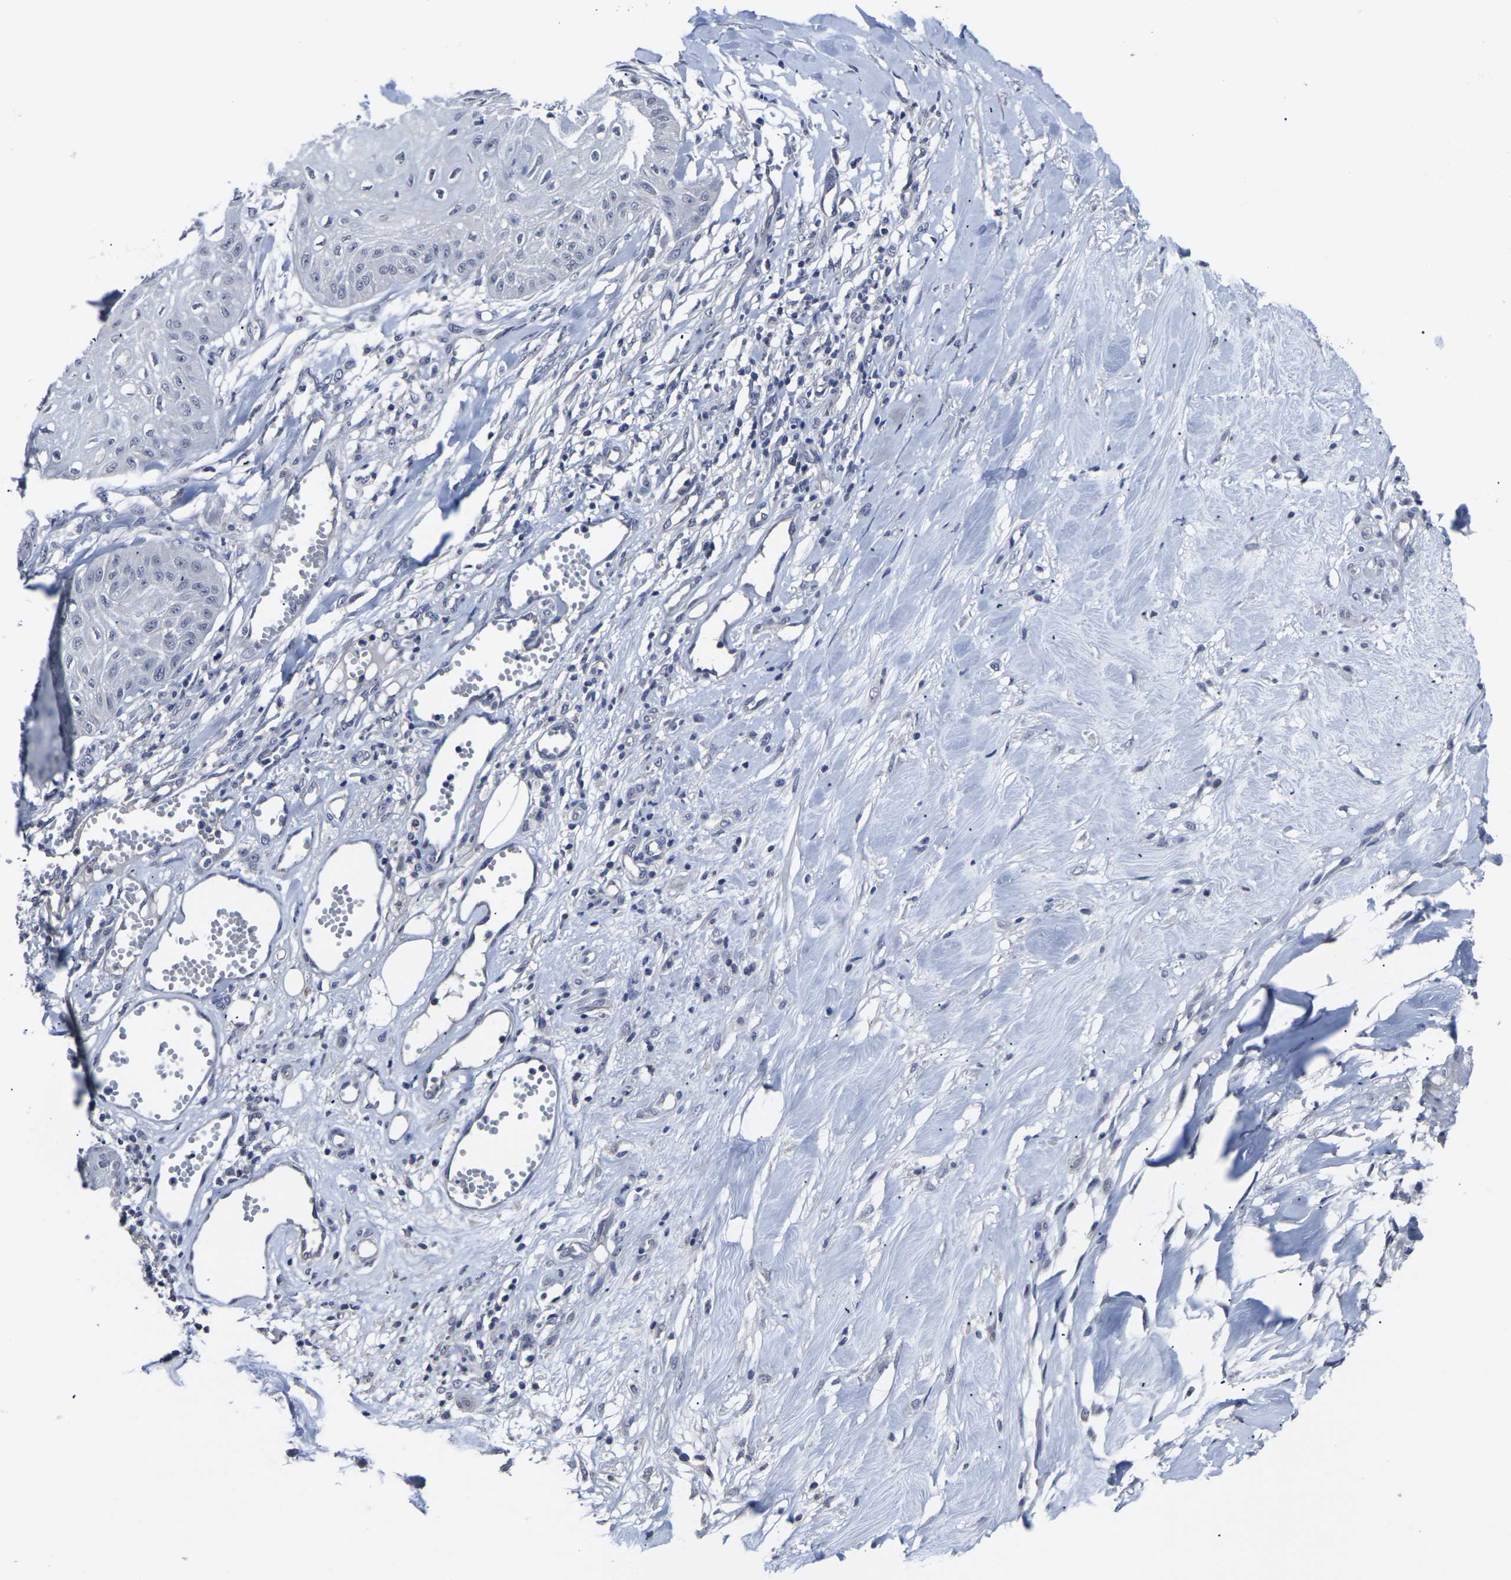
{"staining": {"intensity": "negative", "quantity": "none", "location": "none"}, "tissue": "skin cancer", "cell_type": "Tumor cells", "image_type": "cancer", "snomed": [{"axis": "morphology", "description": "Squamous cell carcinoma, NOS"}, {"axis": "topography", "description": "Skin"}], "caption": "This micrograph is of skin cancer (squamous cell carcinoma) stained with immunohistochemistry to label a protein in brown with the nuclei are counter-stained blue. There is no expression in tumor cells.", "gene": "MSANTD4", "patient": {"sex": "male", "age": 74}}